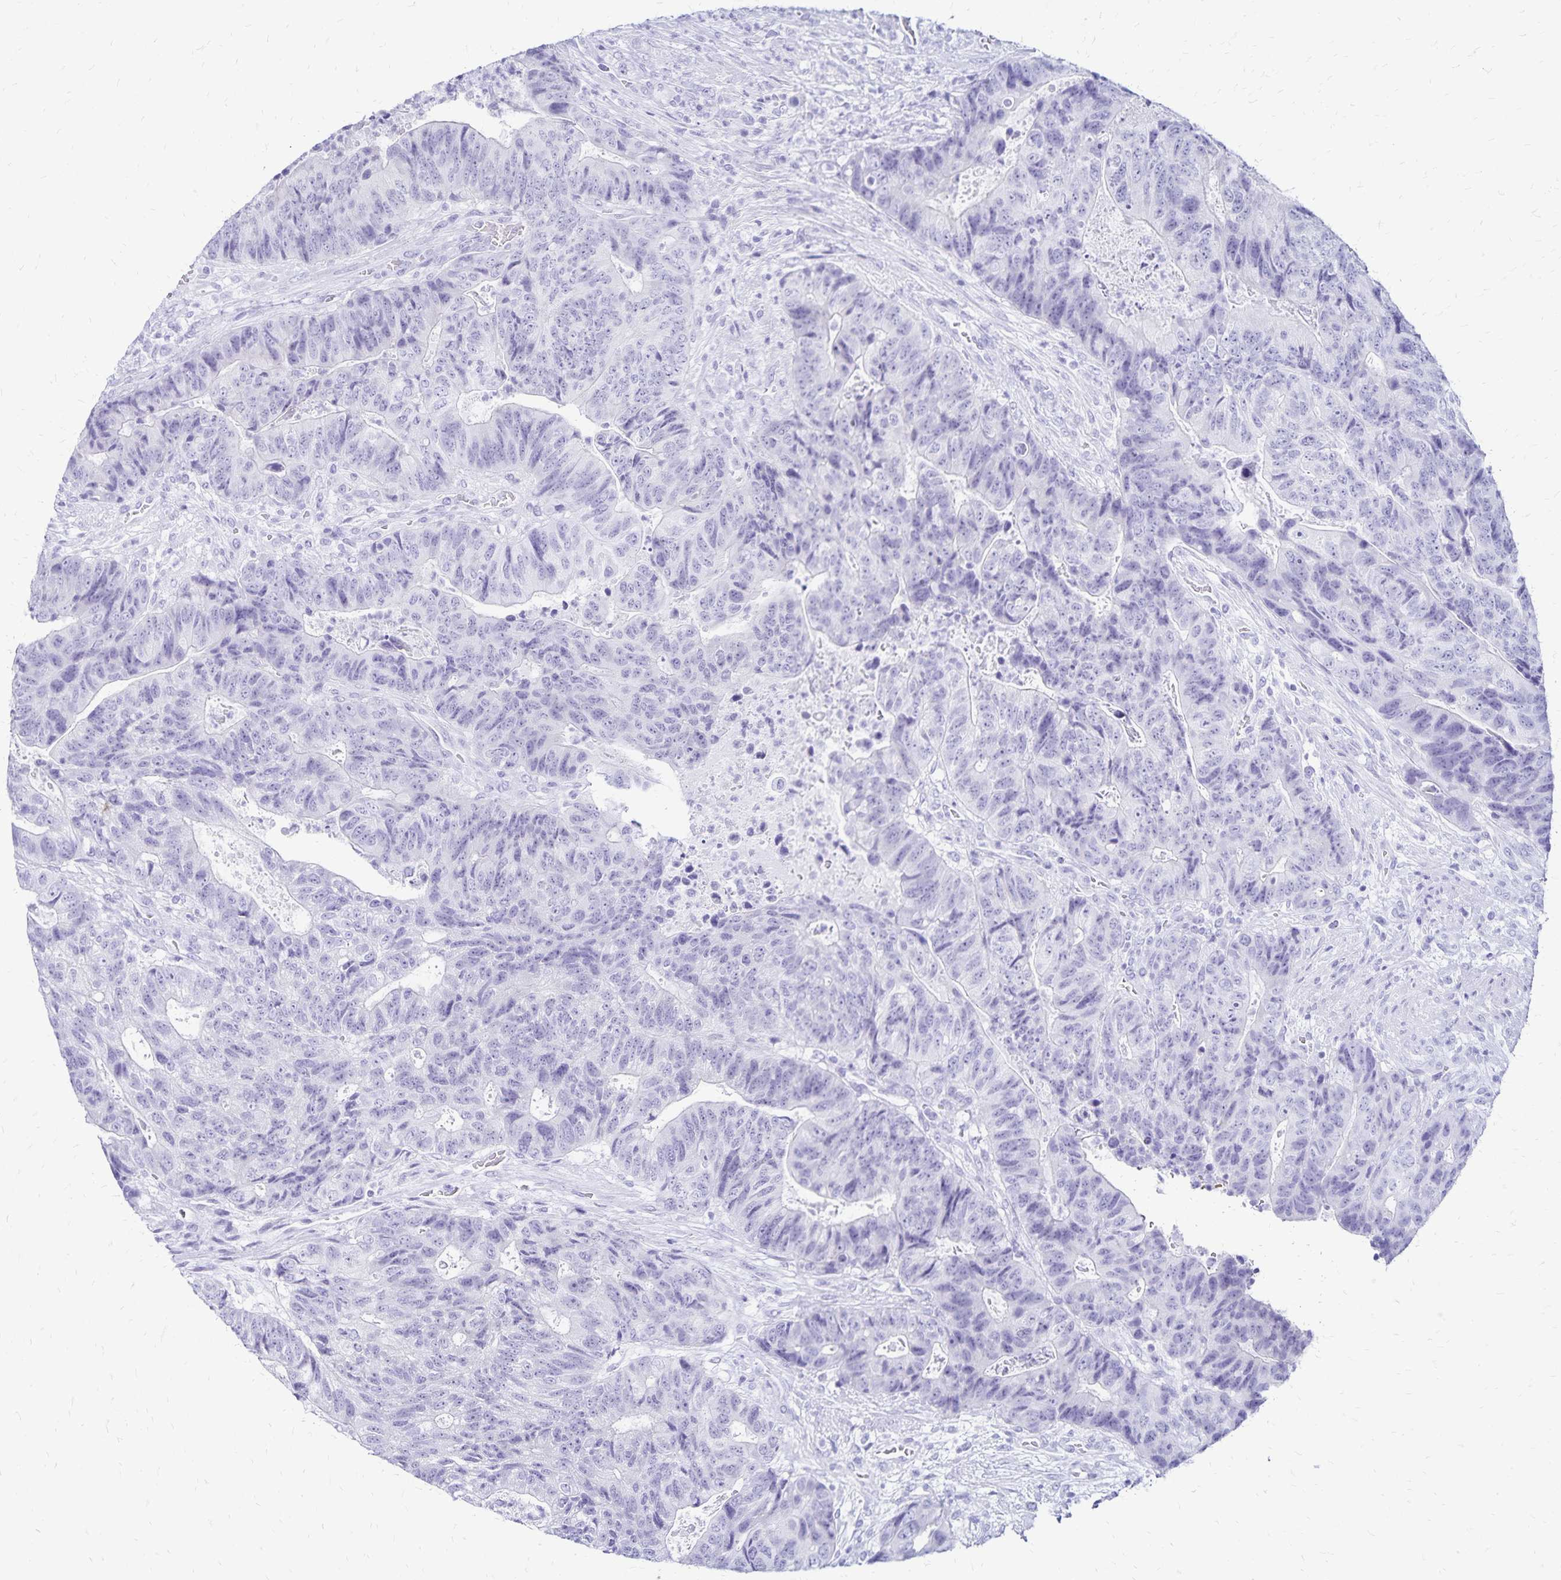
{"staining": {"intensity": "negative", "quantity": "none", "location": "none"}, "tissue": "colorectal cancer", "cell_type": "Tumor cells", "image_type": "cancer", "snomed": [{"axis": "morphology", "description": "Normal tissue, NOS"}, {"axis": "morphology", "description": "Adenocarcinoma, NOS"}, {"axis": "topography", "description": "Colon"}], "caption": "Protein analysis of colorectal adenocarcinoma reveals no significant expression in tumor cells.", "gene": "LIN28B", "patient": {"sex": "female", "age": 48}}